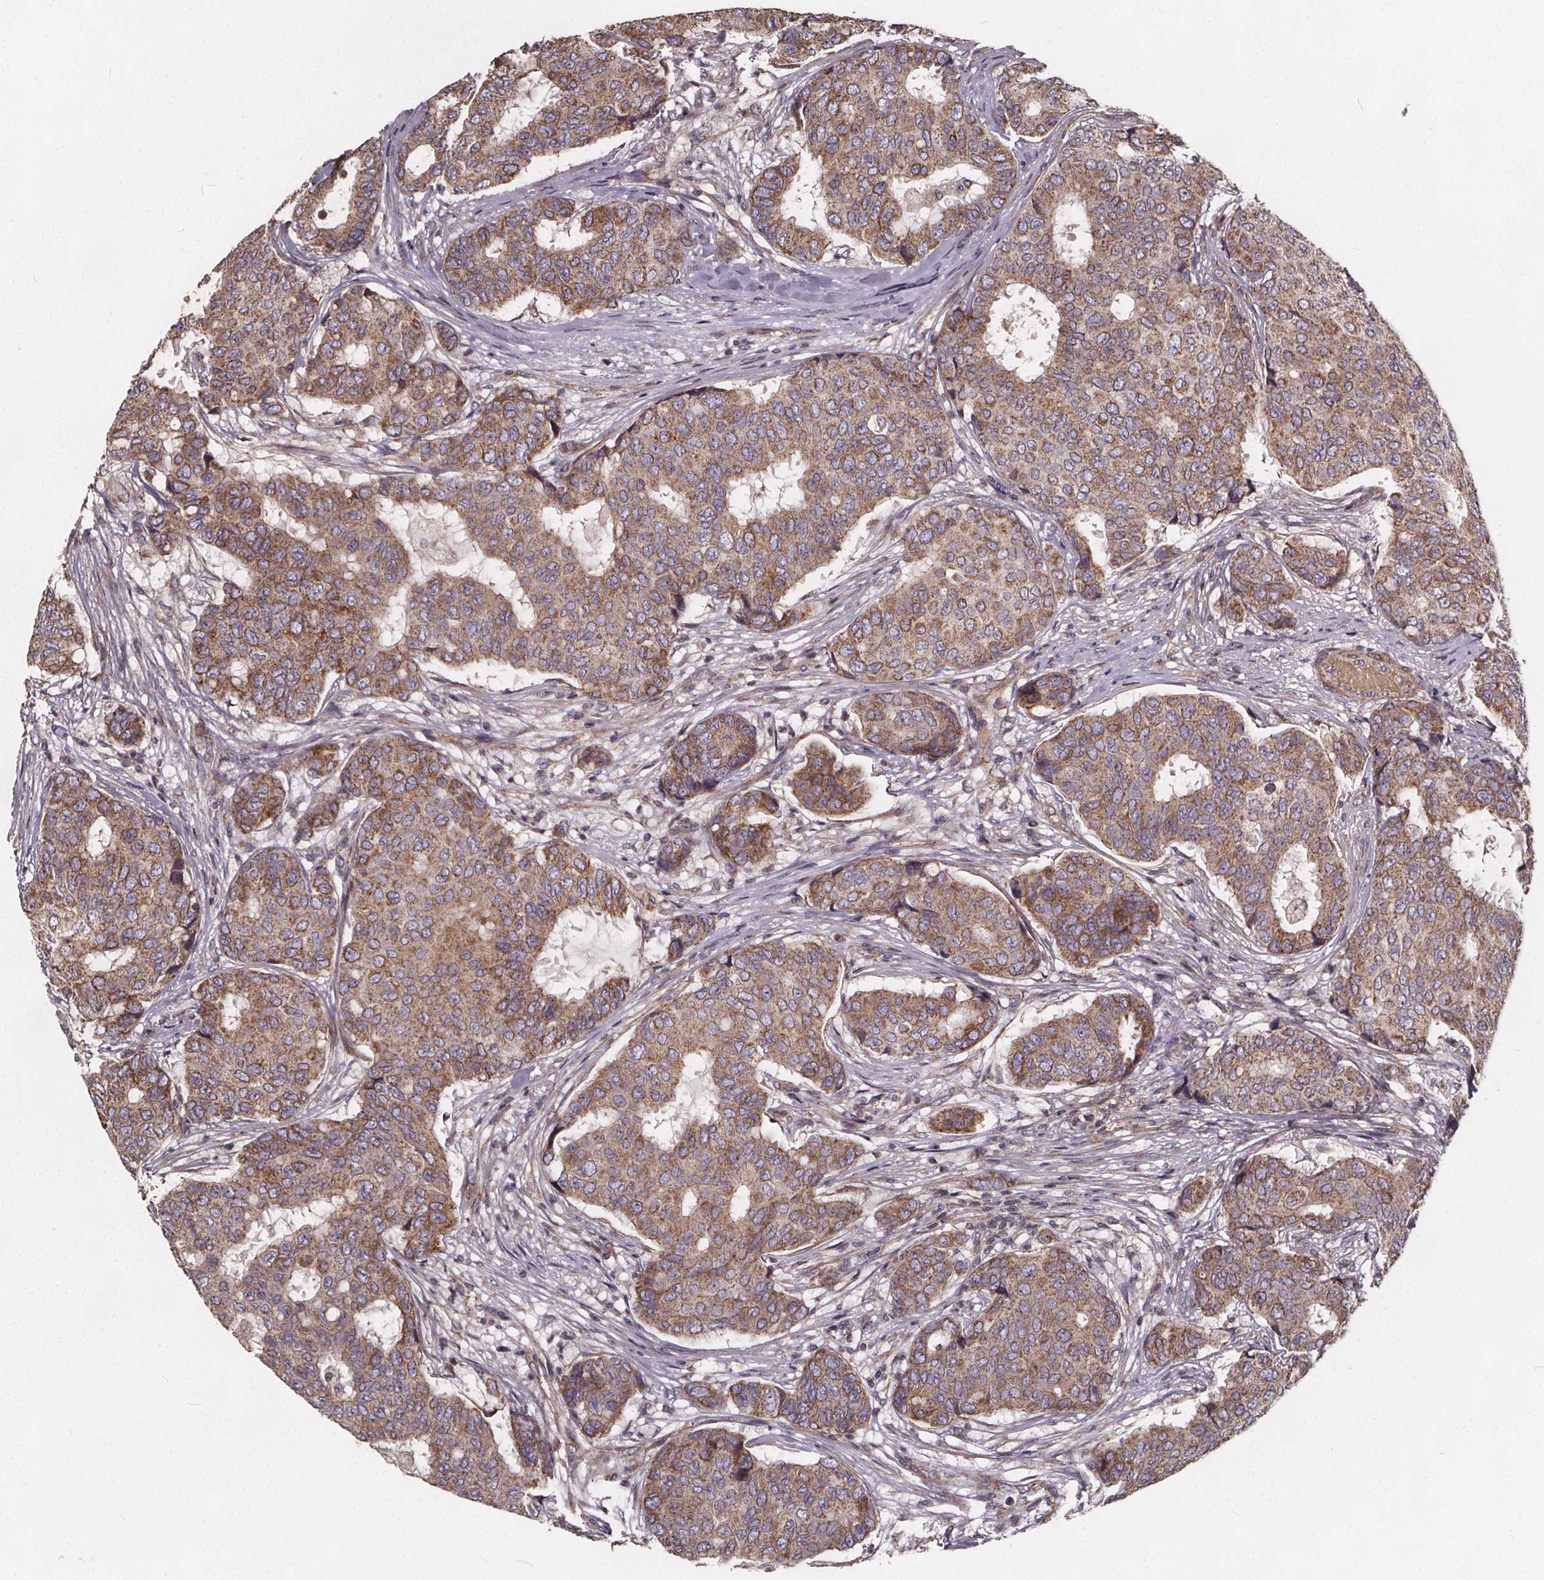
{"staining": {"intensity": "moderate", "quantity": ">75%", "location": "cytoplasmic/membranous"}, "tissue": "breast cancer", "cell_type": "Tumor cells", "image_type": "cancer", "snomed": [{"axis": "morphology", "description": "Duct carcinoma"}, {"axis": "topography", "description": "Breast"}], "caption": "This histopathology image demonstrates immunohistochemistry staining of breast cancer (infiltrating ductal carcinoma), with medium moderate cytoplasmic/membranous staining in approximately >75% of tumor cells.", "gene": "YME1L1", "patient": {"sex": "female", "age": 75}}